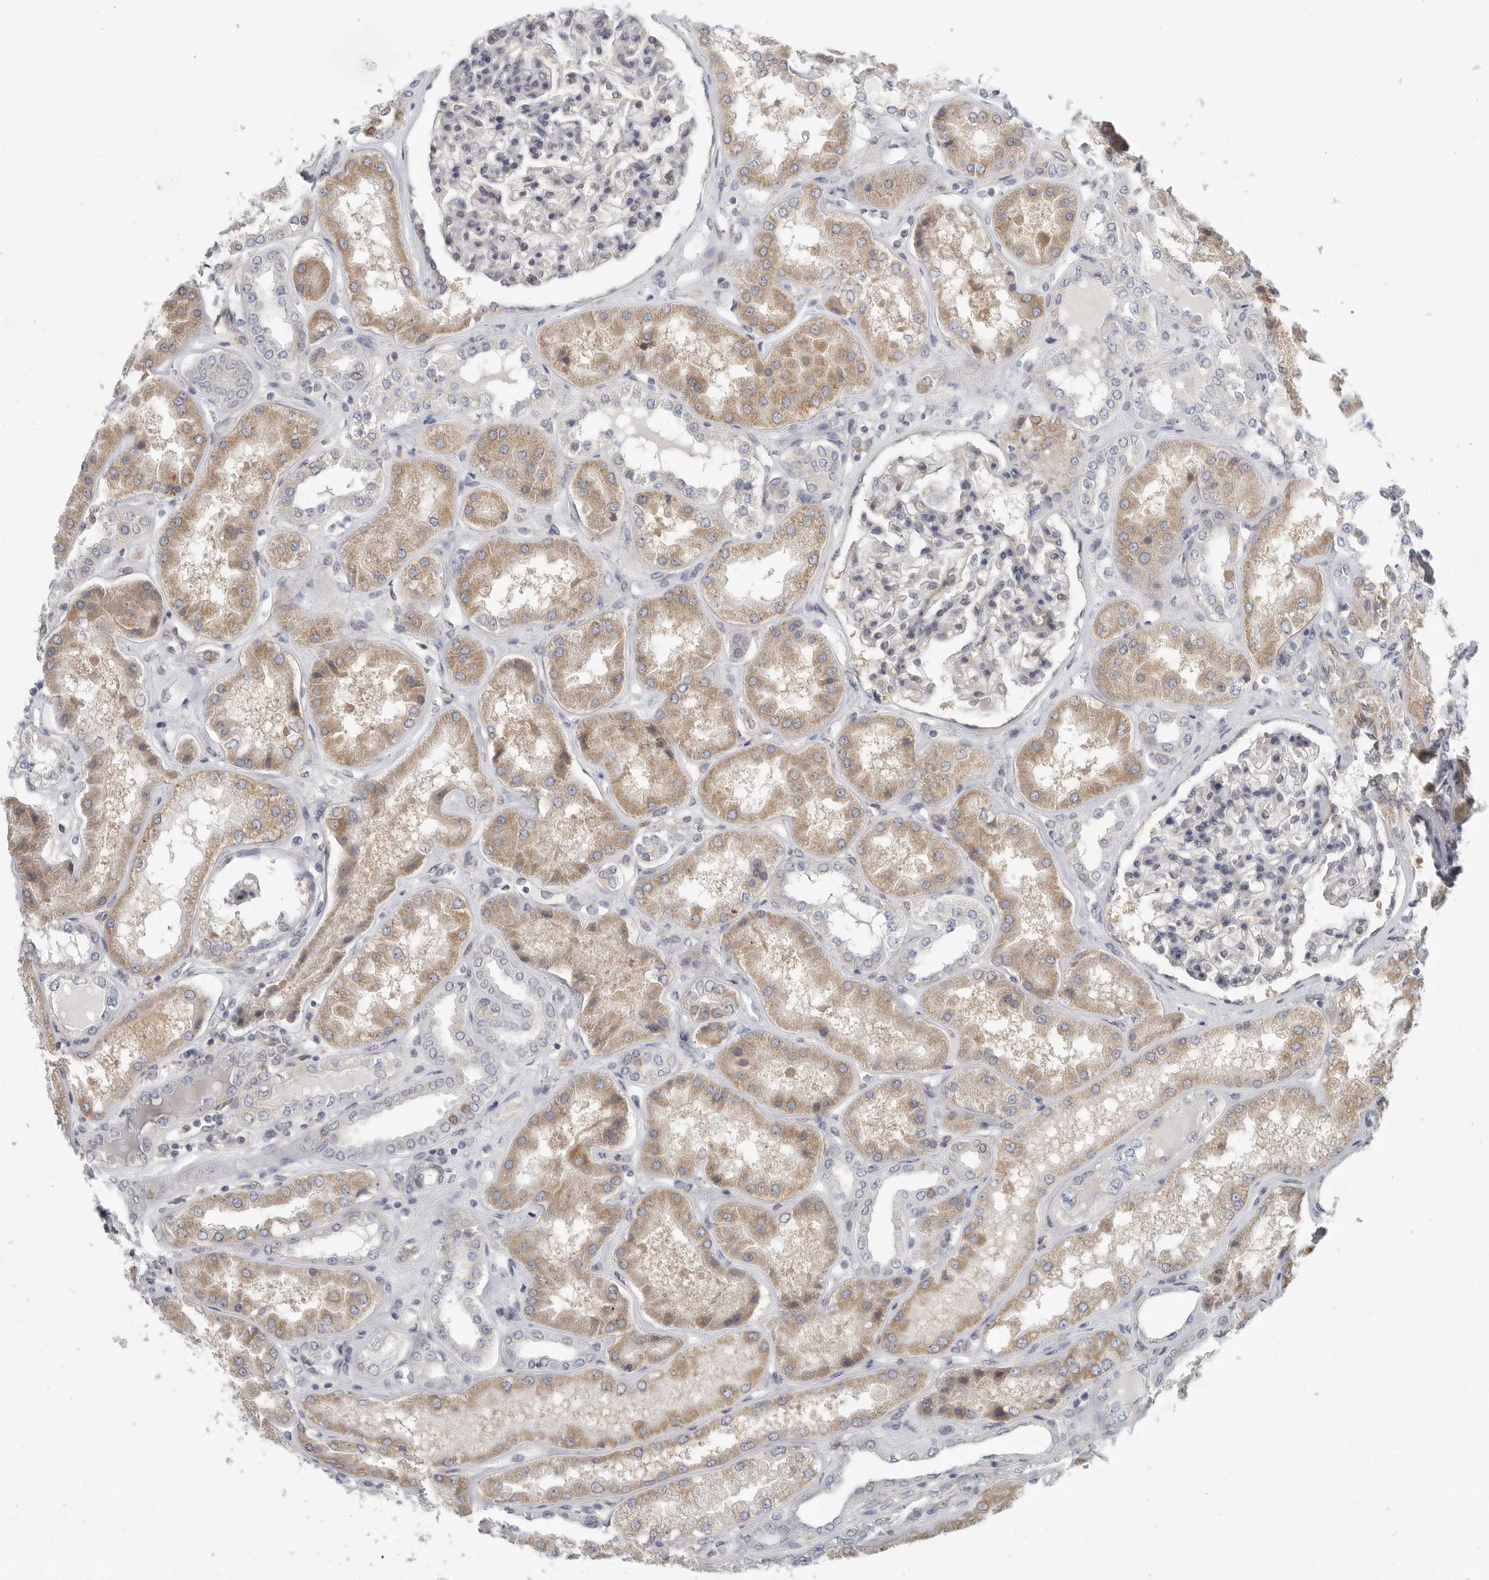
{"staining": {"intensity": "weak", "quantity": "25%-75%", "location": "cytoplasmic/membranous,nuclear"}, "tissue": "kidney", "cell_type": "Cells in glomeruli", "image_type": "normal", "snomed": [{"axis": "morphology", "description": "Normal tissue, NOS"}, {"axis": "topography", "description": "Kidney"}], "caption": "Brown immunohistochemical staining in benign human kidney reveals weak cytoplasmic/membranous,nuclear staining in approximately 25%-75% of cells in glomeruli.", "gene": "BCAP29", "patient": {"sex": "female", "age": 56}}